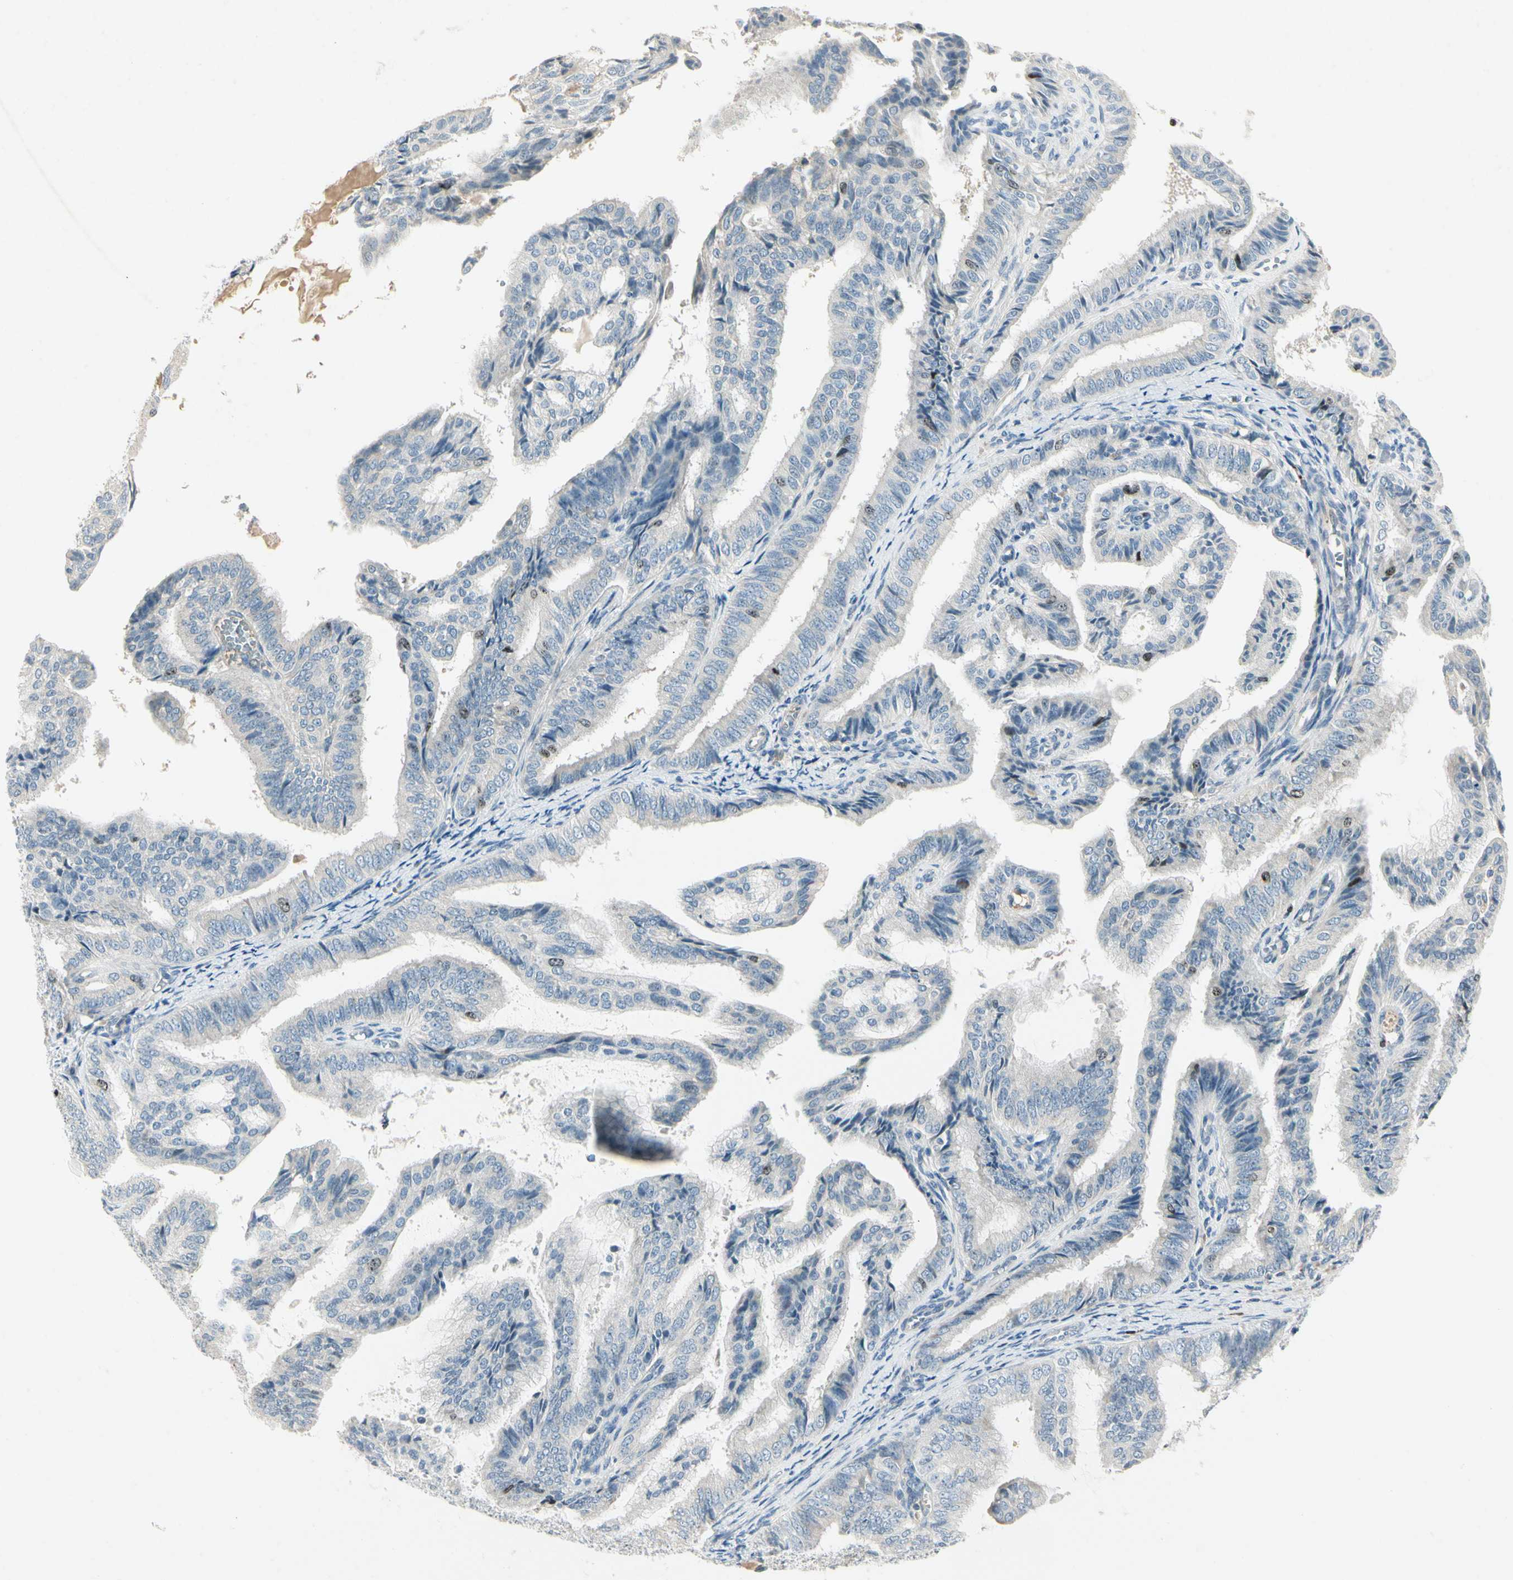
{"staining": {"intensity": "weak", "quantity": "<25%", "location": "nuclear"}, "tissue": "endometrial cancer", "cell_type": "Tumor cells", "image_type": "cancer", "snomed": [{"axis": "morphology", "description": "Adenocarcinoma, NOS"}, {"axis": "topography", "description": "Endometrium"}], "caption": "The photomicrograph exhibits no staining of tumor cells in adenocarcinoma (endometrial). (DAB immunohistochemistry with hematoxylin counter stain).", "gene": "PITX1", "patient": {"sex": "female", "age": 58}}